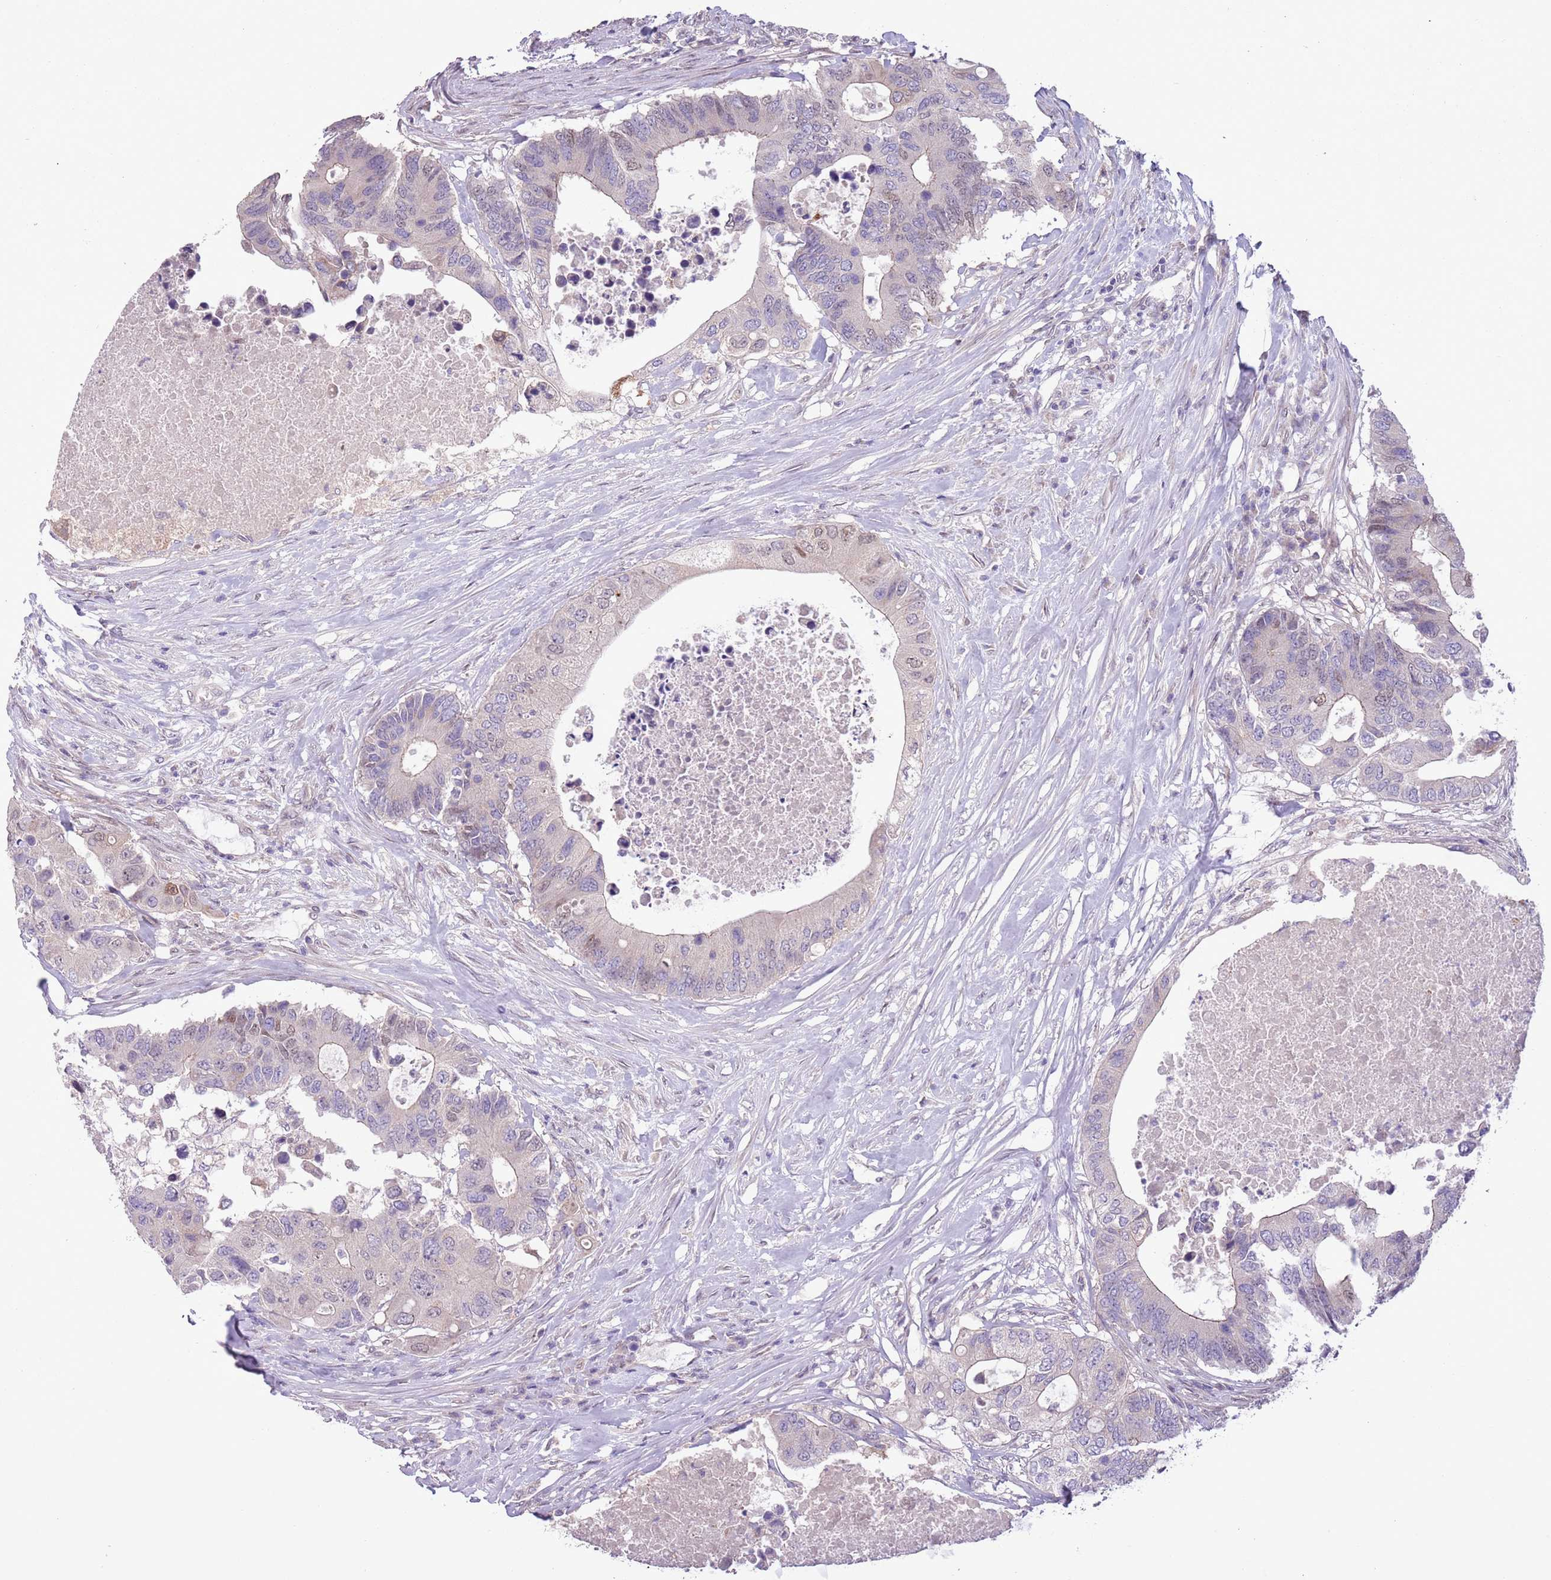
{"staining": {"intensity": "weak", "quantity": "<25%", "location": "nuclear"}, "tissue": "colorectal cancer", "cell_type": "Tumor cells", "image_type": "cancer", "snomed": [{"axis": "morphology", "description": "Adenocarcinoma, NOS"}, {"axis": "topography", "description": "Colon"}], "caption": "Immunohistochemical staining of colorectal cancer (adenocarcinoma) demonstrates no significant staining in tumor cells. (DAB immunohistochemistry, high magnification).", "gene": "CCND2", "patient": {"sex": "male", "age": 71}}